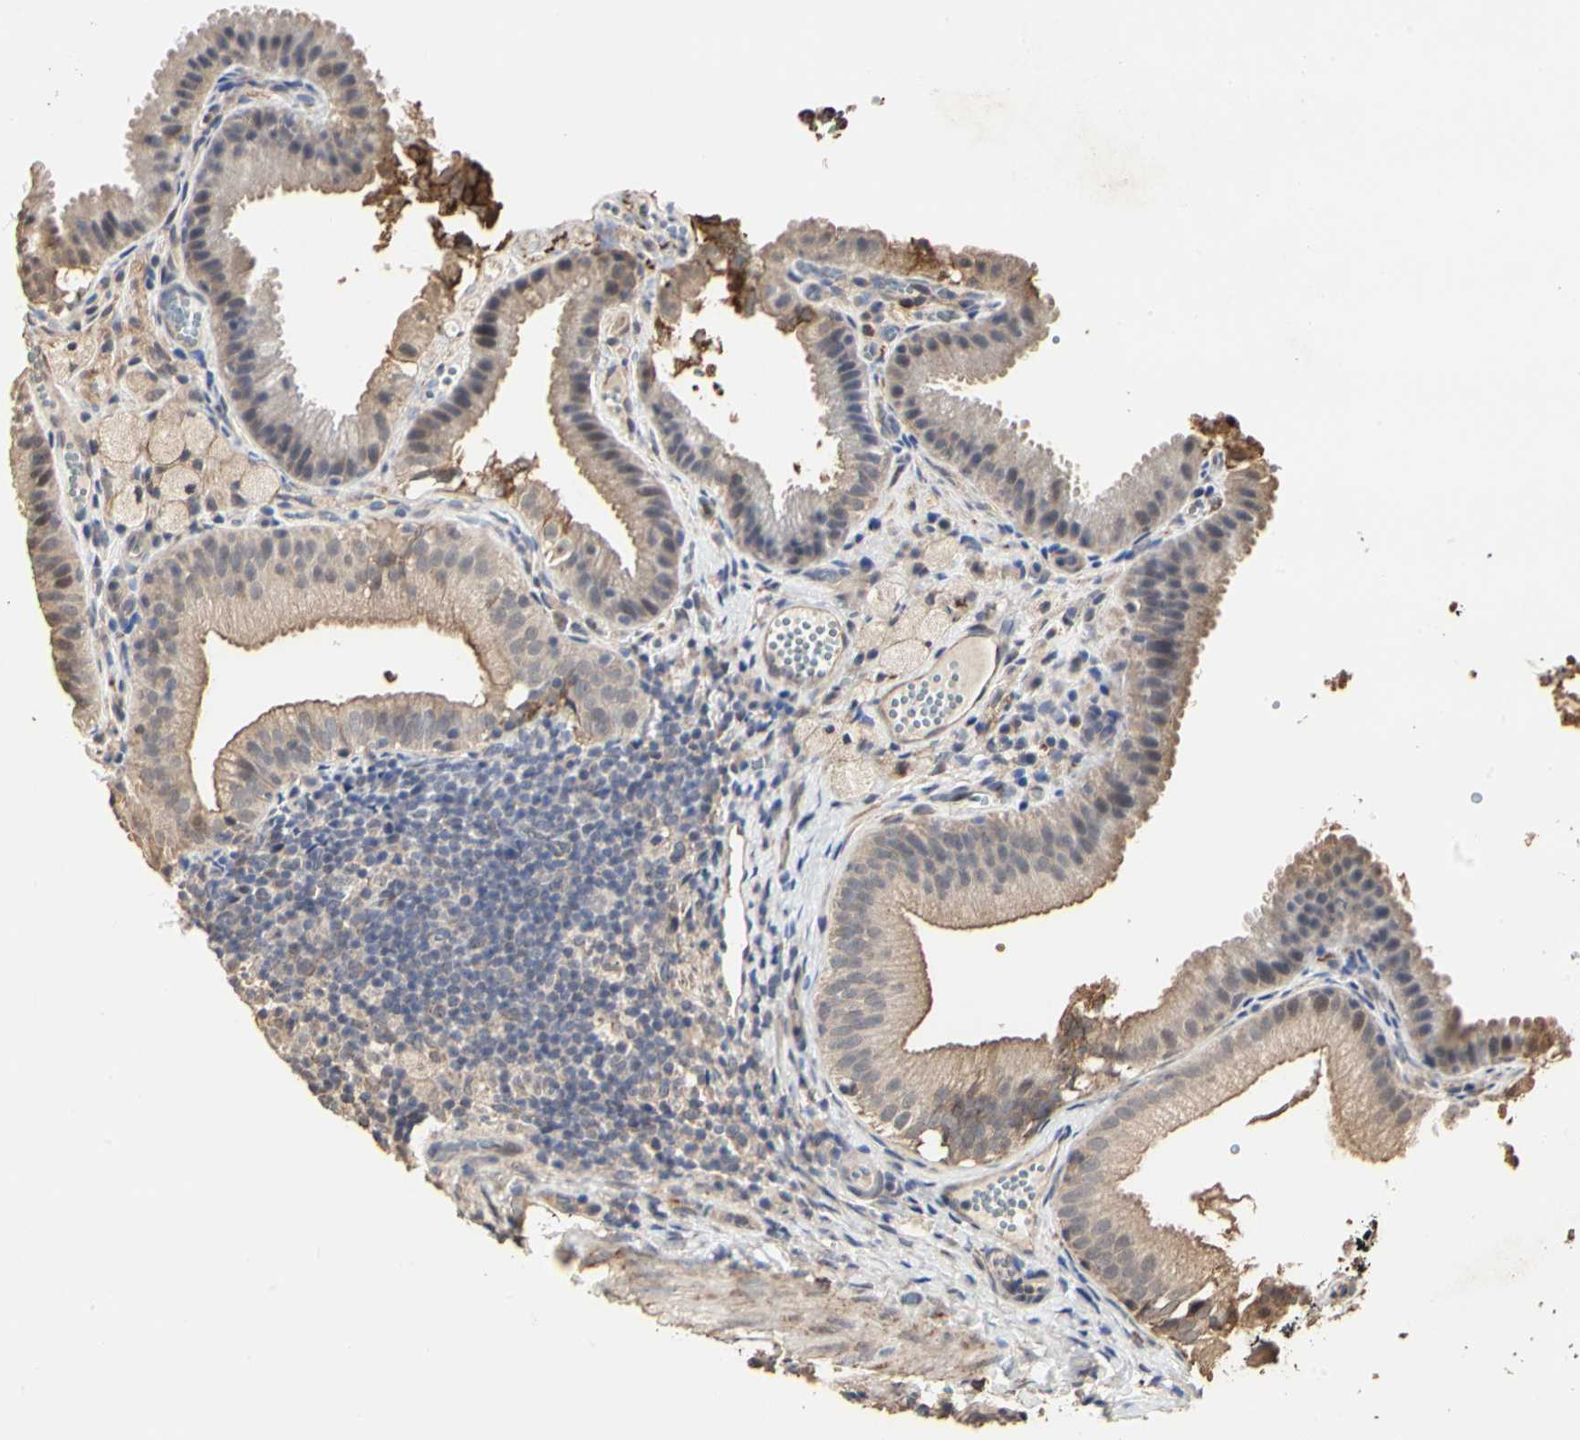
{"staining": {"intensity": "weak", "quantity": ">75%", "location": "cytoplasmic/membranous"}, "tissue": "gallbladder", "cell_type": "Glandular cells", "image_type": "normal", "snomed": [{"axis": "morphology", "description": "Normal tissue, NOS"}, {"axis": "topography", "description": "Gallbladder"}], "caption": "Immunohistochemistry micrograph of unremarkable human gallbladder stained for a protein (brown), which demonstrates low levels of weak cytoplasmic/membranous staining in approximately >75% of glandular cells.", "gene": "TAOK1", "patient": {"sex": "female", "age": 24}}